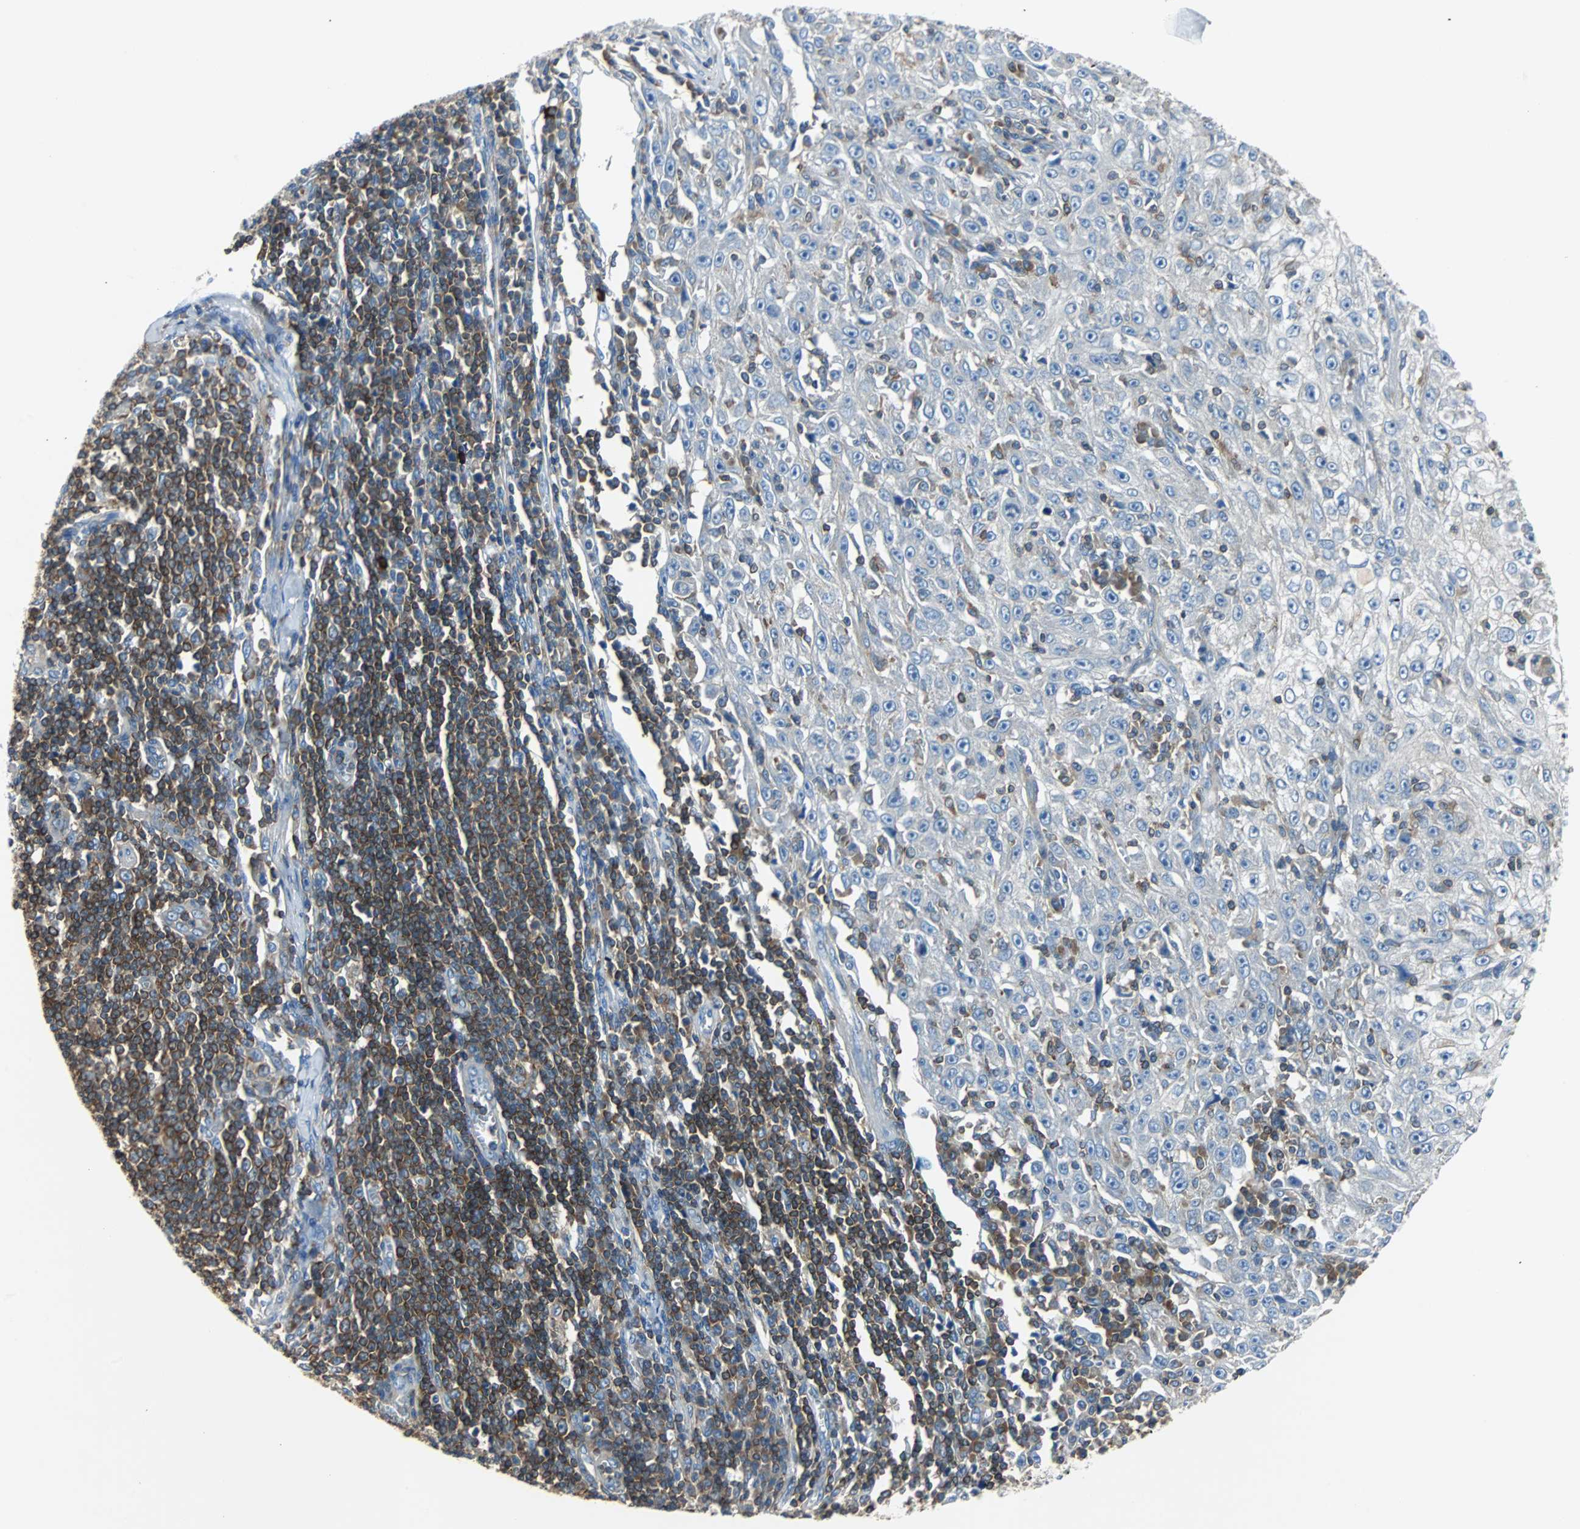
{"staining": {"intensity": "negative", "quantity": "none", "location": "none"}, "tissue": "skin cancer", "cell_type": "Tumor cells", "image_type": "cancer", "snomed": [{"axis": "morphology", "description": "Squamous cell carcinoma, NOS"}, {"axis": "topography", "description": "Skin"}], "caption": "IHC of squamous cell carcinoma (skin) displays no expression in tumor cells.", "gene": "TSC22D4", "patient": {"sex": "male", "age": 75}}